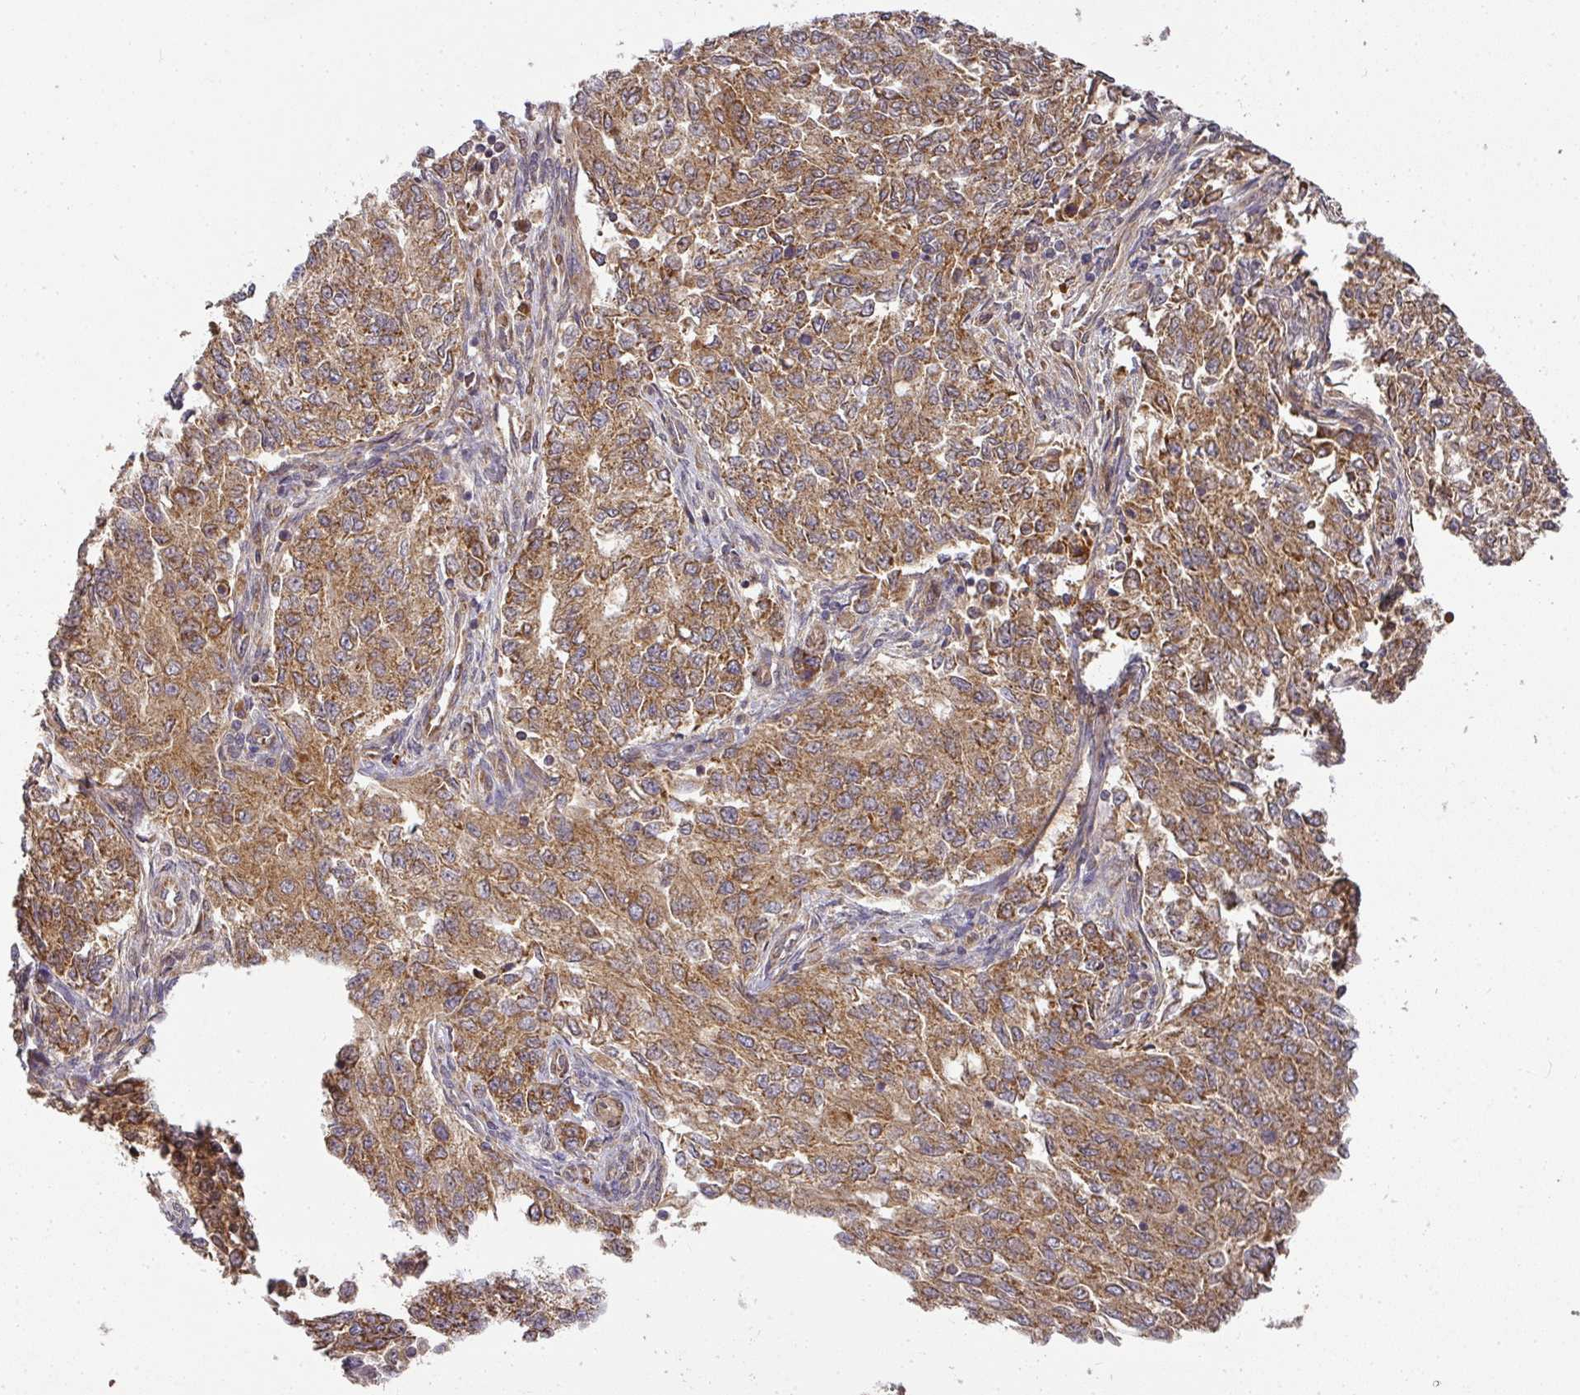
{"staining": {"intensity": "moderate", "quantity": ">75%", "location": "cytoplasmic/membranous"}, "tissue": "endometrial cancer", "cell_type": "Tumor cells", "image_type": "cancer", "snomed": [{"axis": "morphology", "description": "Adenocarcinoma, NOS"}, {"axis": "topography", "description": "Endometrium"}], "caption": "The histopathology image reveals immunohistochemical staining of endometrial cancer. There is moderate cytoplasmic/membranous positivity is seen in about >75% of tumor cells.", "gene": "MALSU1", "patient": {"sex": "female", "age": 50}}